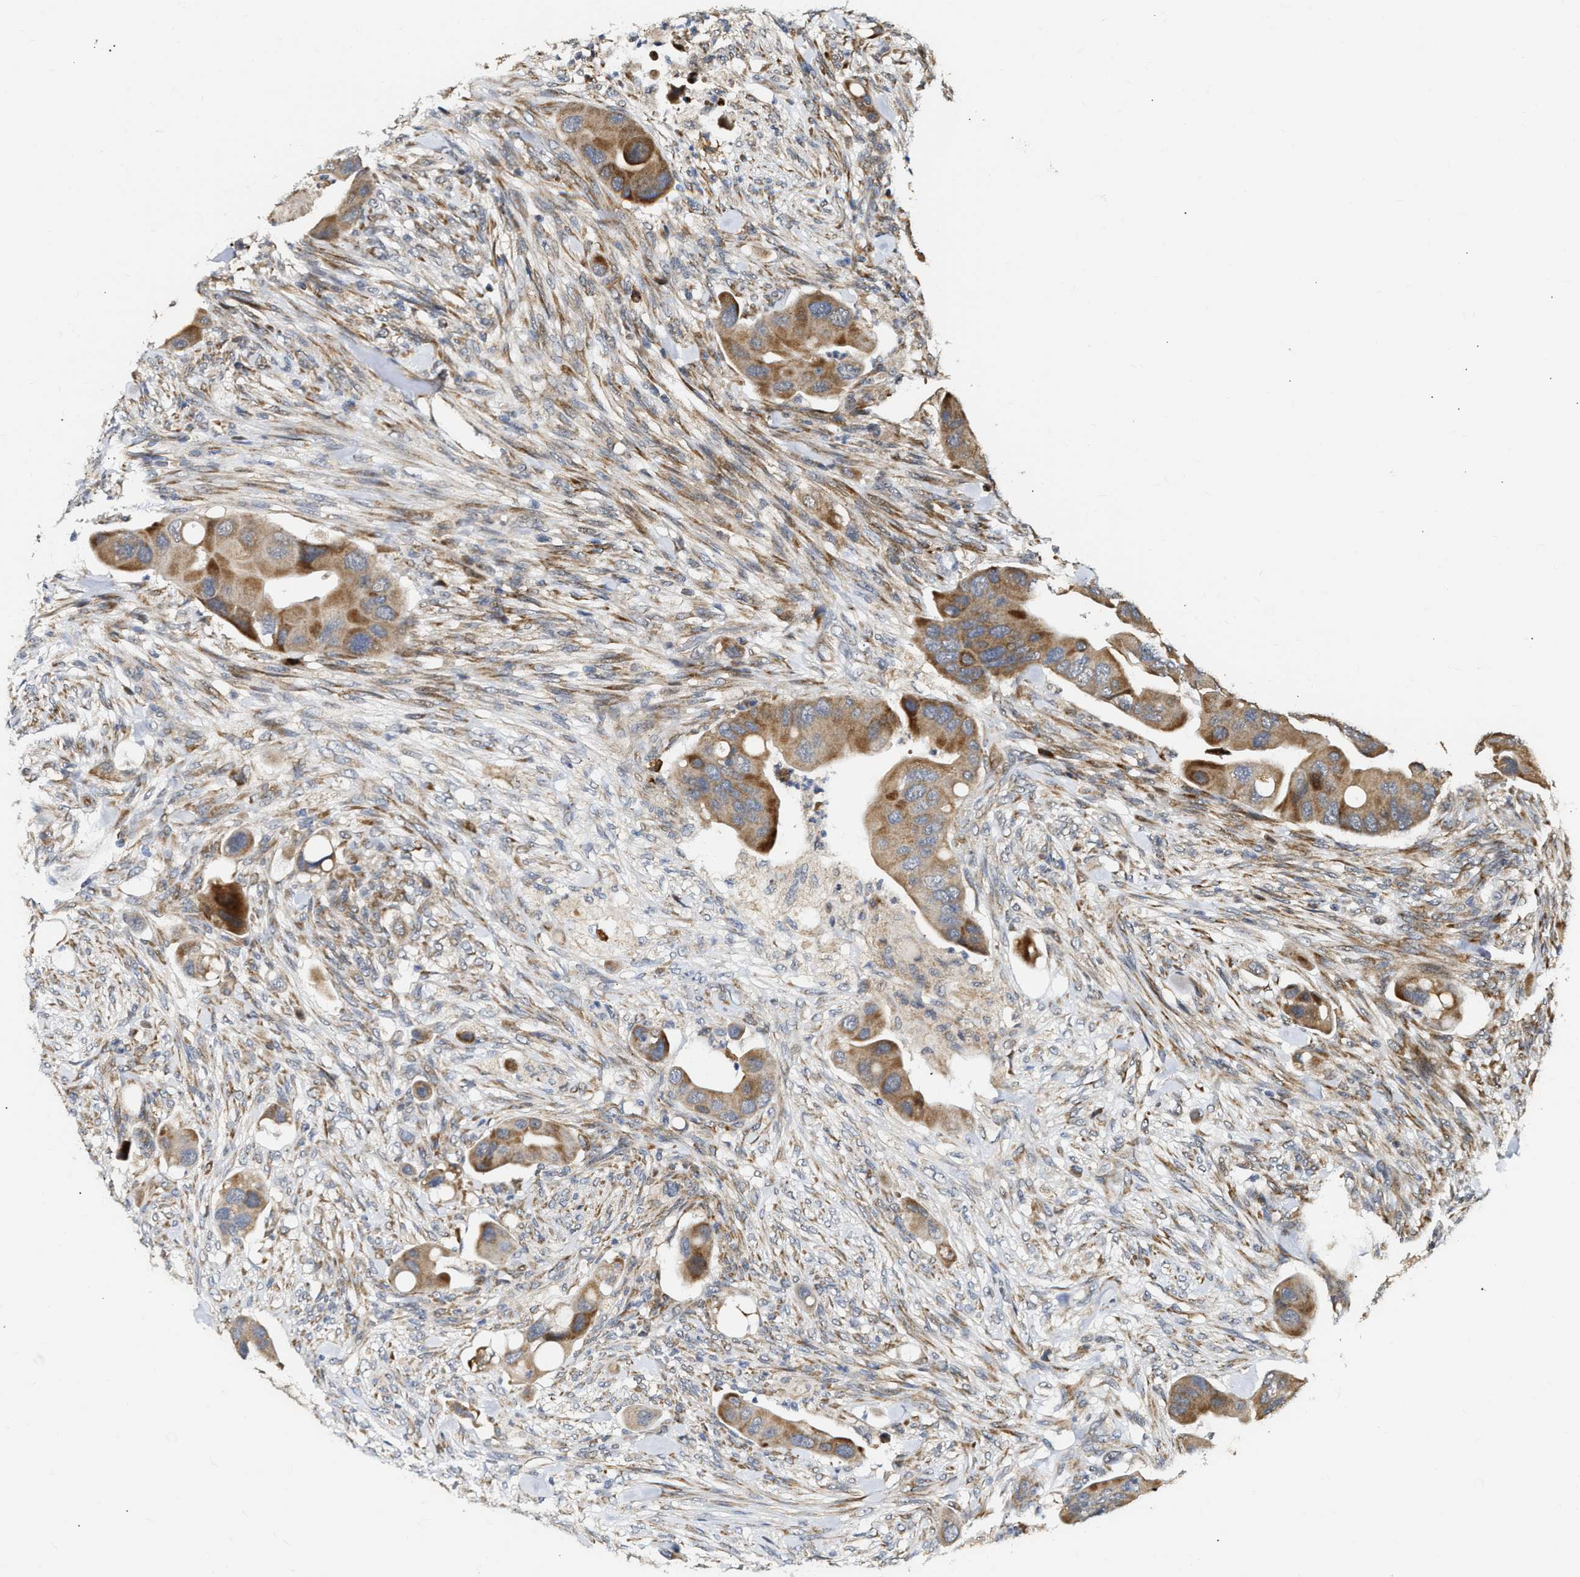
{"staining": {"intensity": "moderate", "quantity": ">75%", "location": "cytoplasmic/membranous"}, "tissue": "colorectal cancer", "cell_type": "Tumor cells", "image_type": "cancer", "snomed": [{"axis": "morphology", "description": "Adenocarcinoma, NOS"}, {"axis": "topography", "description": "Rectum"}], "caption": "The micrograph shows staining of colorectal cancer (adenocarcinoma), revealing moderate cytoplasmic/membranous protein positivity (brown color) within tumor cells.", "gene": "DEPTOR", "patient": {"sex": "female", "age": 57}}